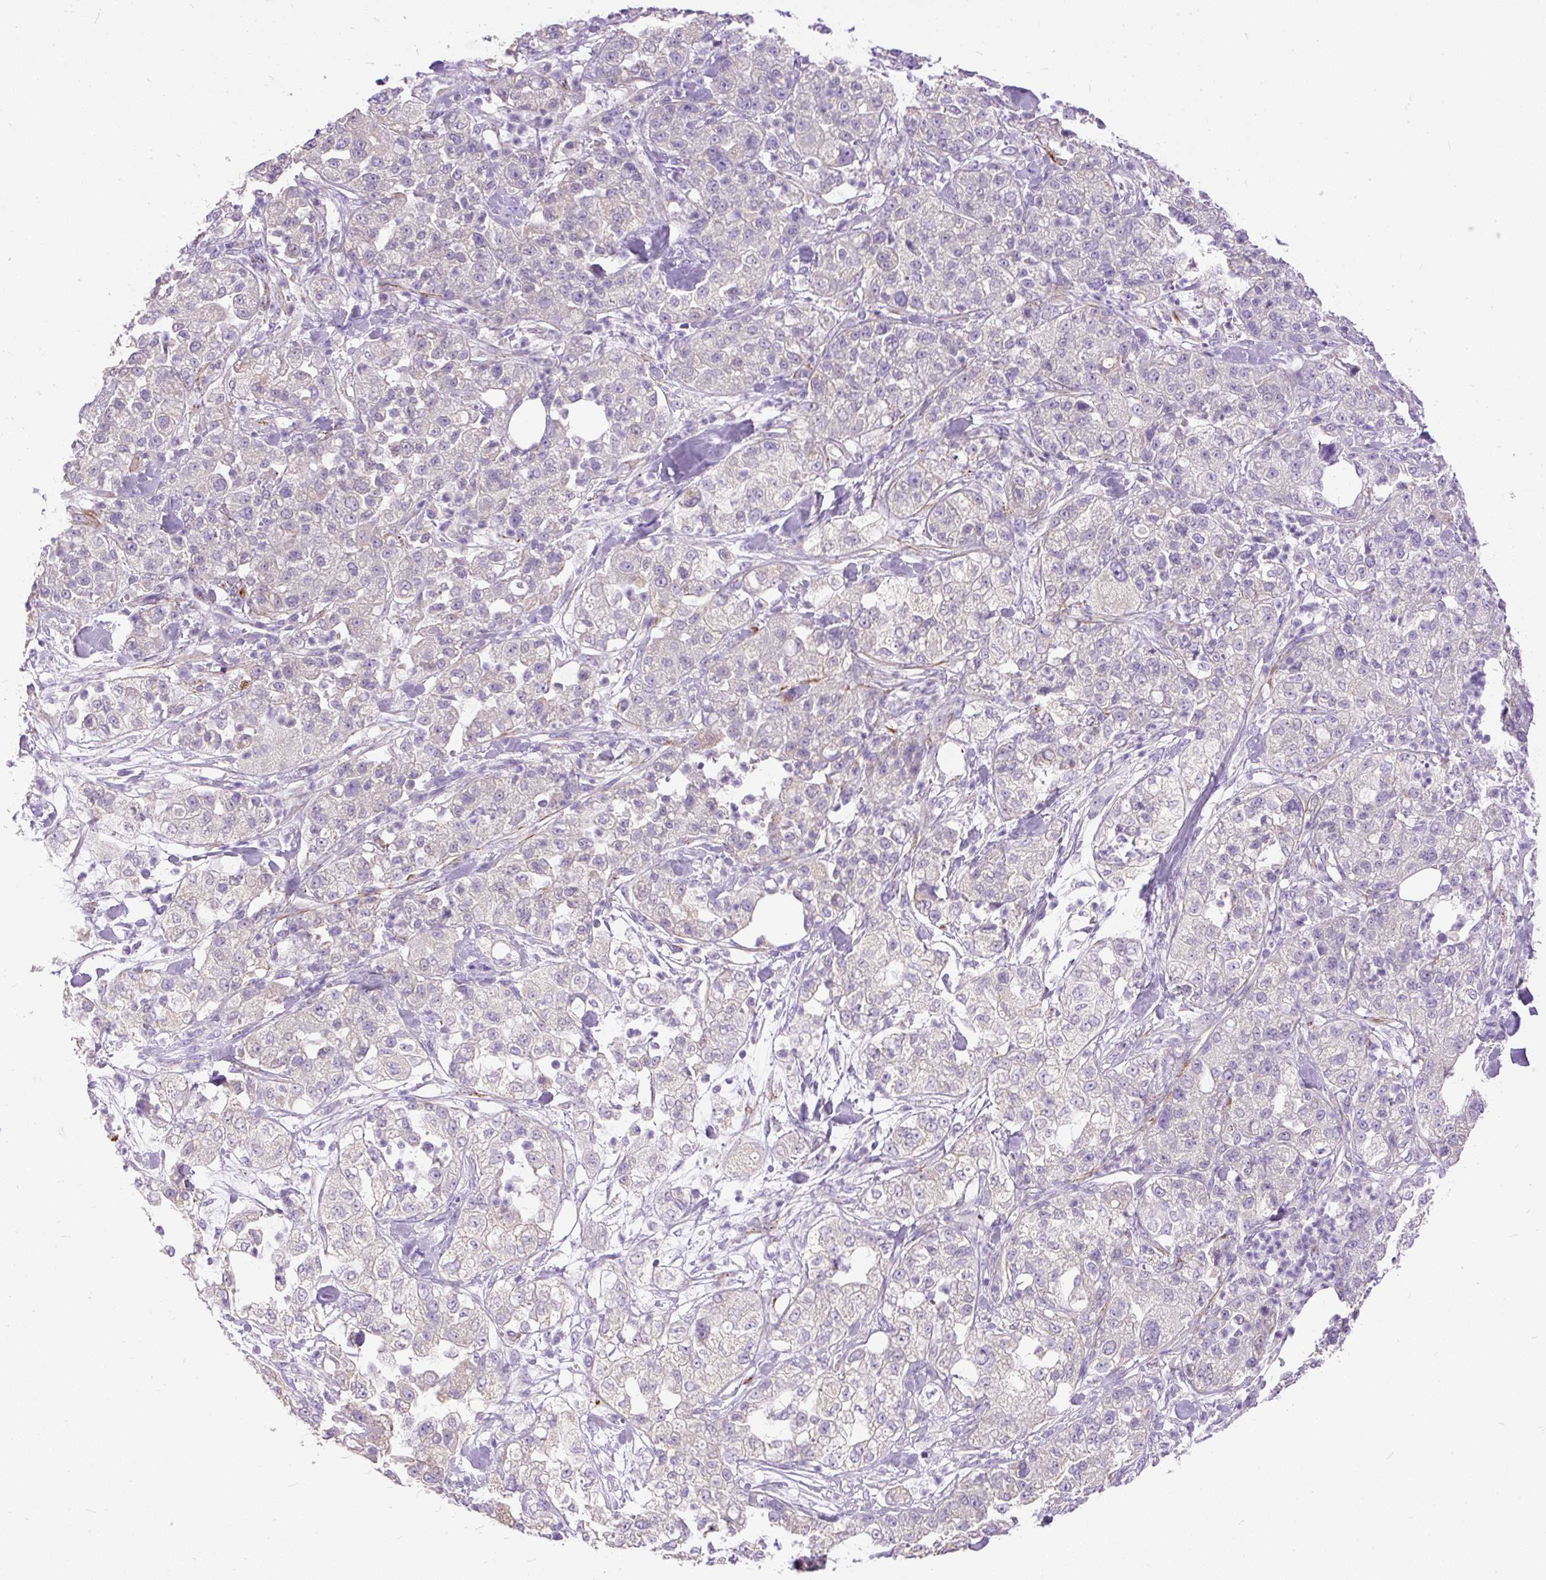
{"staining": {"intensity": "negative", "quantity": "none", "location": "none"}, "tissue": "pancreatic cancer", "cell_type": "Tumor cells", "image_type": "cancer", "snomed": [{"axis": "morphology", "description": "Adenocarcinoma, NOS"}, {"axis": "topography", "description": "Pancreas"}], "caption": "A photomicrograph of human pancreatic cancer is negative for staining in tumor cells.", "gene": "GBX1", "patient": {"sex": "female", "age": 78}}